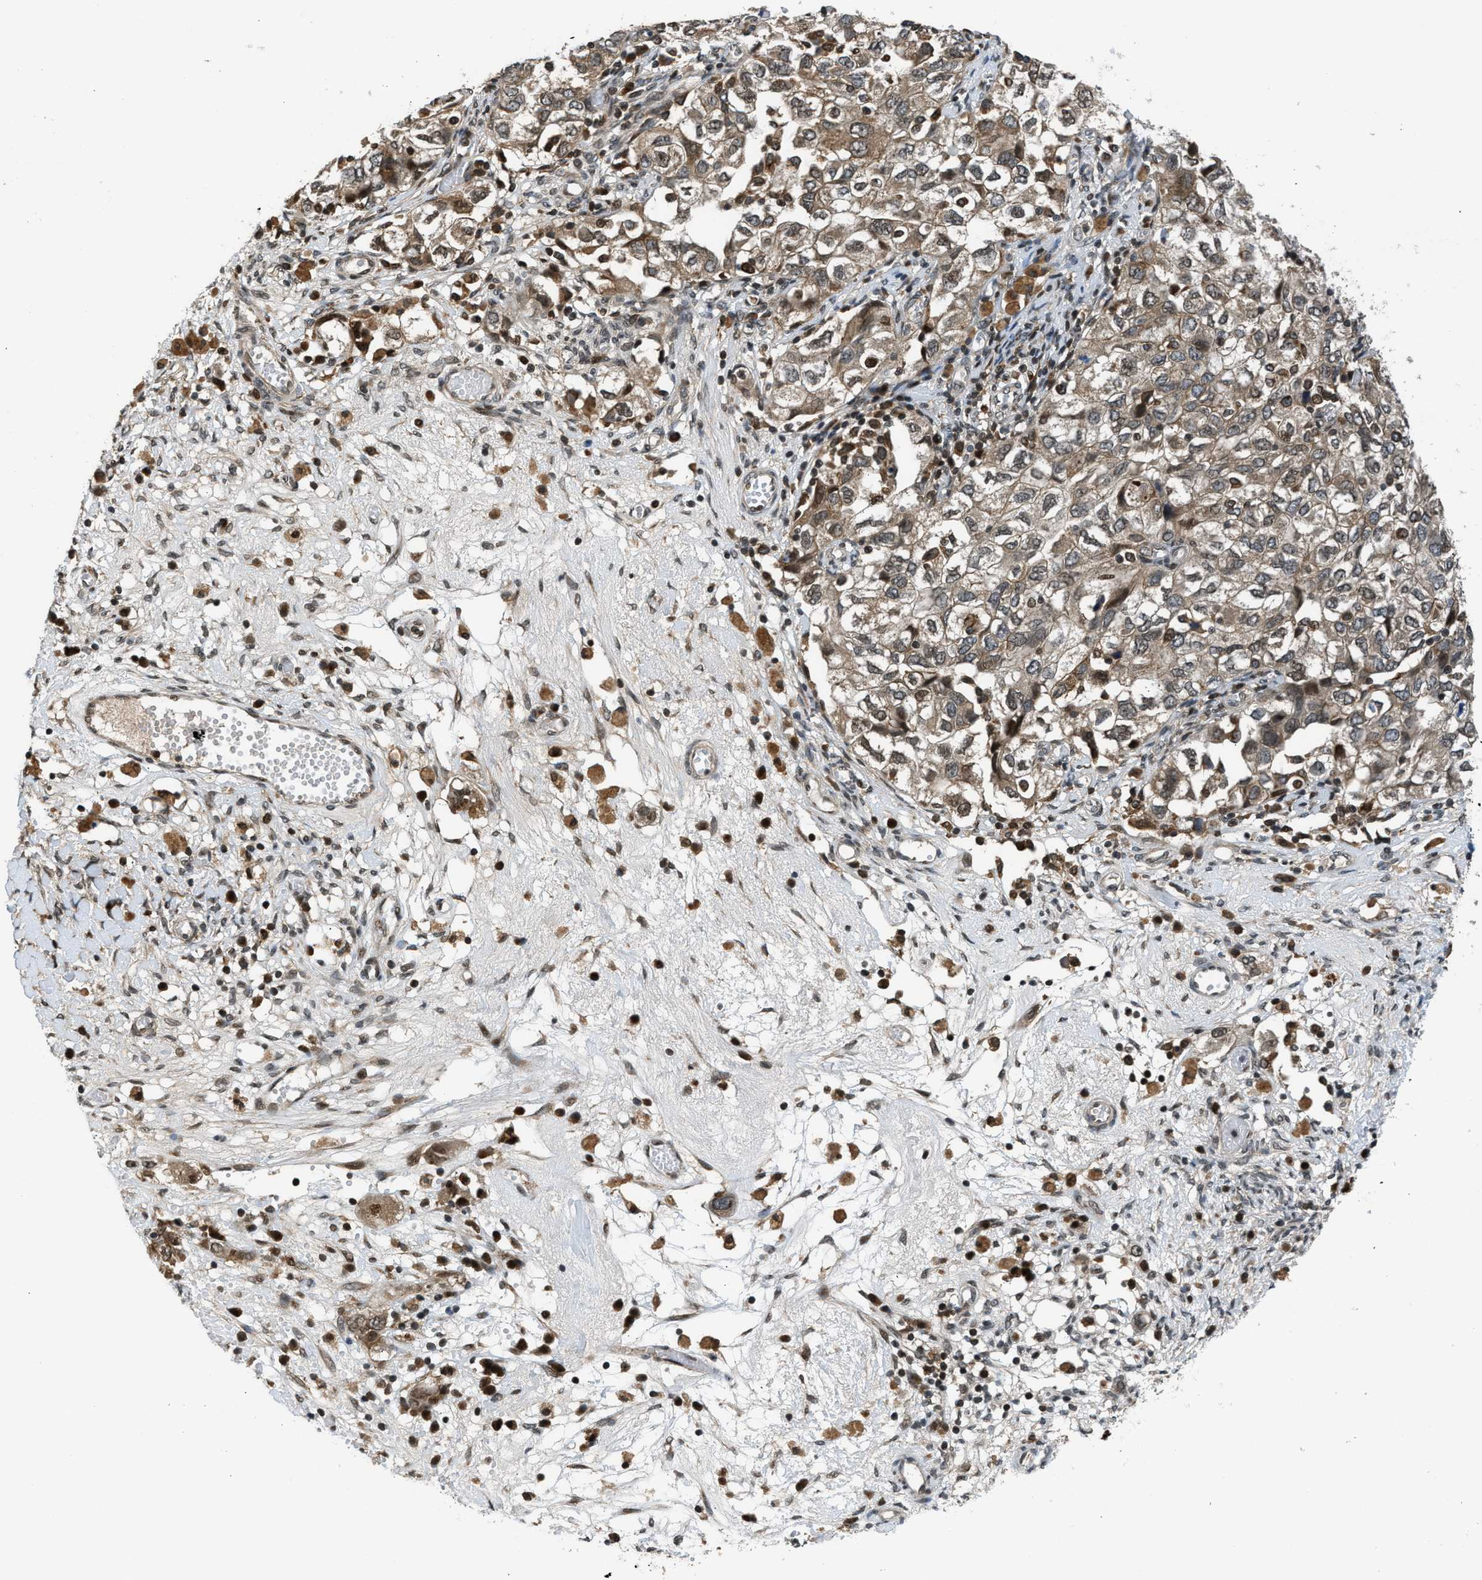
{"staining": {"intensity": "weak", "quantity": ">75%", "location": "cytoplasmic/membranous"}, "tissue": "ovarian cancer", "cell_type": "Tumor cells", "image_type": "cancer", "snomed": [{"axis": "morphology", "description": "Carcinoma, NOS"}, {"axis": "morphology", "description": "Cystadenocarcinoma, serous, NOS"}, {"axis": "topography", "description": "Ovary"}], "caption": "Immunohistochemical staining of carcinoma (ovarian) reveals low levels of weak cytoplasmic/membranous protein expression in approximately >75% of tumor cells. The staining was performed using DAB to visualize the protein expression in brown, while the nuclei were stained in blue with hematoxylin (Magnification: 20x).", "gene": "RETREG3", "patient": {"sex": "female", "age": 69}}